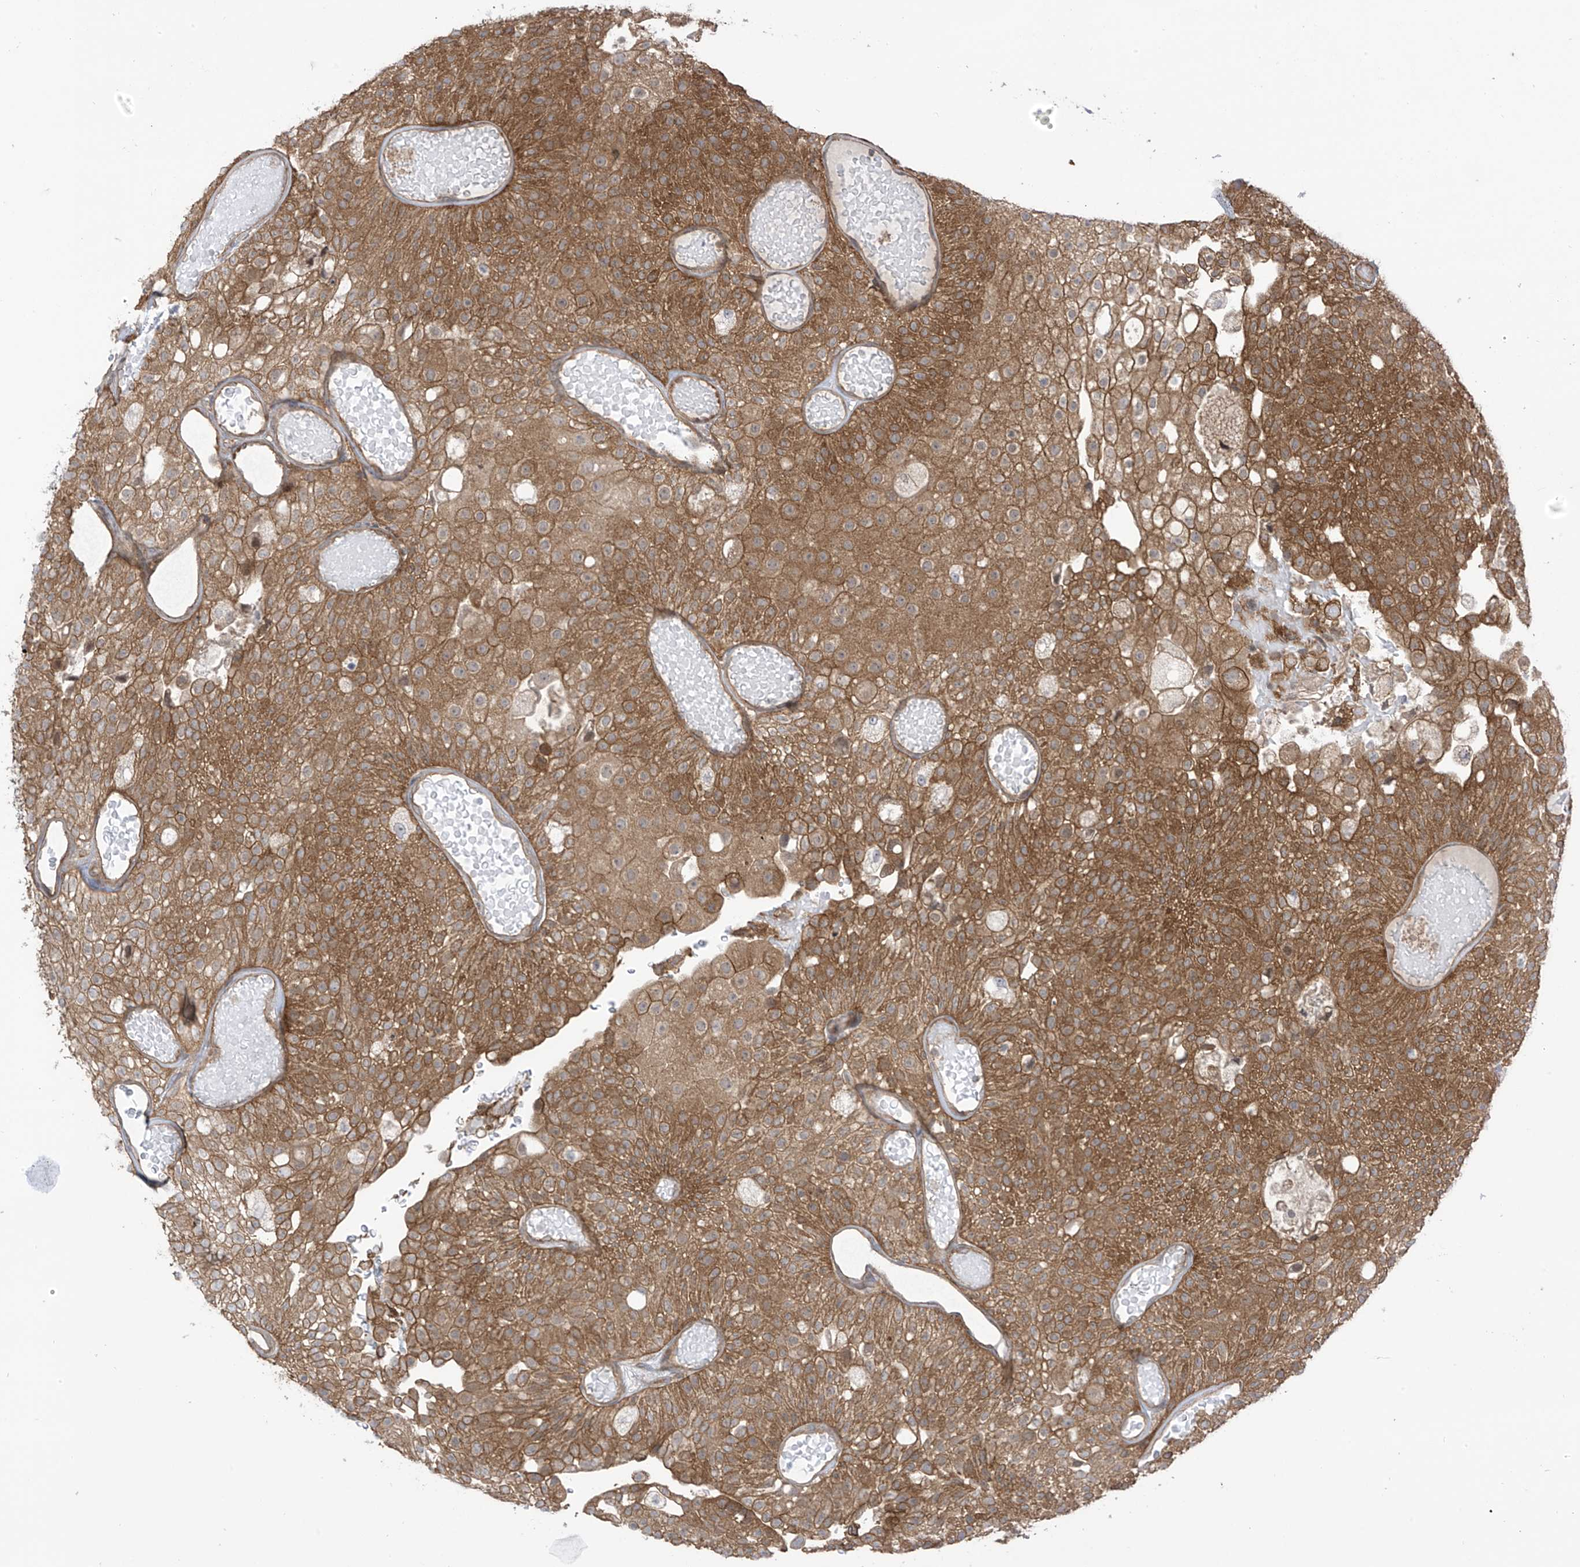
{"staining": {"intensity": "moderate", "quantity": ">75%", "location": "cytoplasmic/membranous"}, "tissue": "urothelial cancer", "cell_type": "Tumor cells", "image_type": "cancer", "snomed": [{"axis": "morphology", "description": "Urothelial carcinoma, Low grade"}, {"axis": "topography", "description": "Urinary bladder"}], "caption": "Urothelial carcinoma (low-grade) stained with a brown dye exhibits moderate cytoplasmic/membranous positive expression in about >75% of tumor cells.", "gene": "REPS1", "patient": {"sex": "male", "age": 78}}